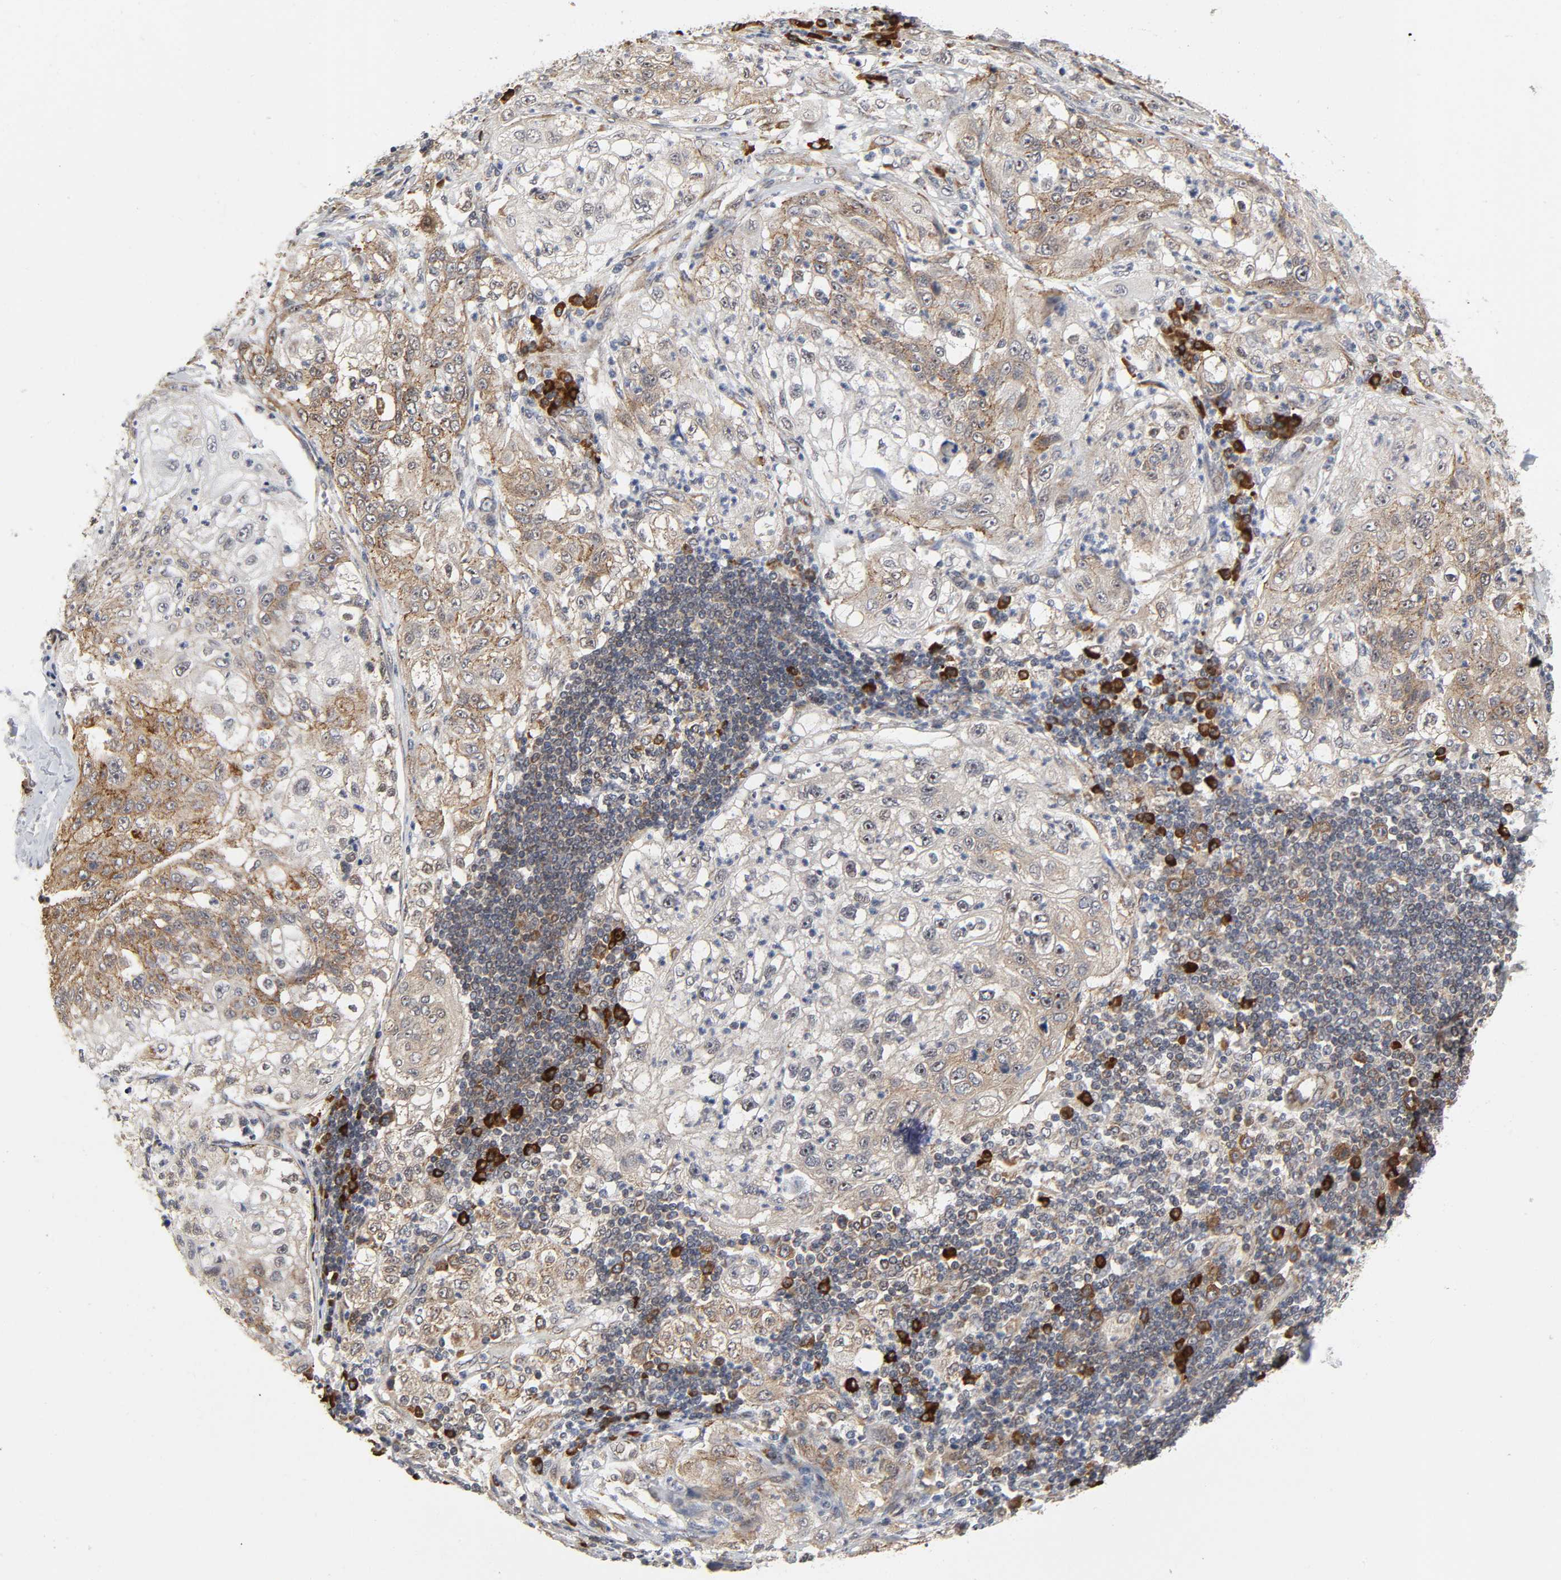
{"staining": {"intensity": "moderate", "quantity": ">75%", "location": "cytoplasmic/membranous"}, "tissue": "lung cancer", "cell_type": "Tumor cells", "image_type": "cancer", "snomed": [{"axis": "morphology", "description": "Inflammation, NOS"}, {"axis": "morphology", "description": "Squamous cell carcinoma, NOS"}, {"axis": "topography", "description": "Lymph node"}, {"axis": "topography", "description": "Soft tissue"}, {"axis": "topography", "description": "Lung"}], "caption": "A high-resolution histopathology image shows immunohistochemistry staining of lung cancer (squamous cell carcinoma), which exhibits moderate cytoplasmic/membranous positivity in approximately >75% of tumor cells.", "gene": "SLC30A9", "patient": {"sex": "male", "age": 66}}